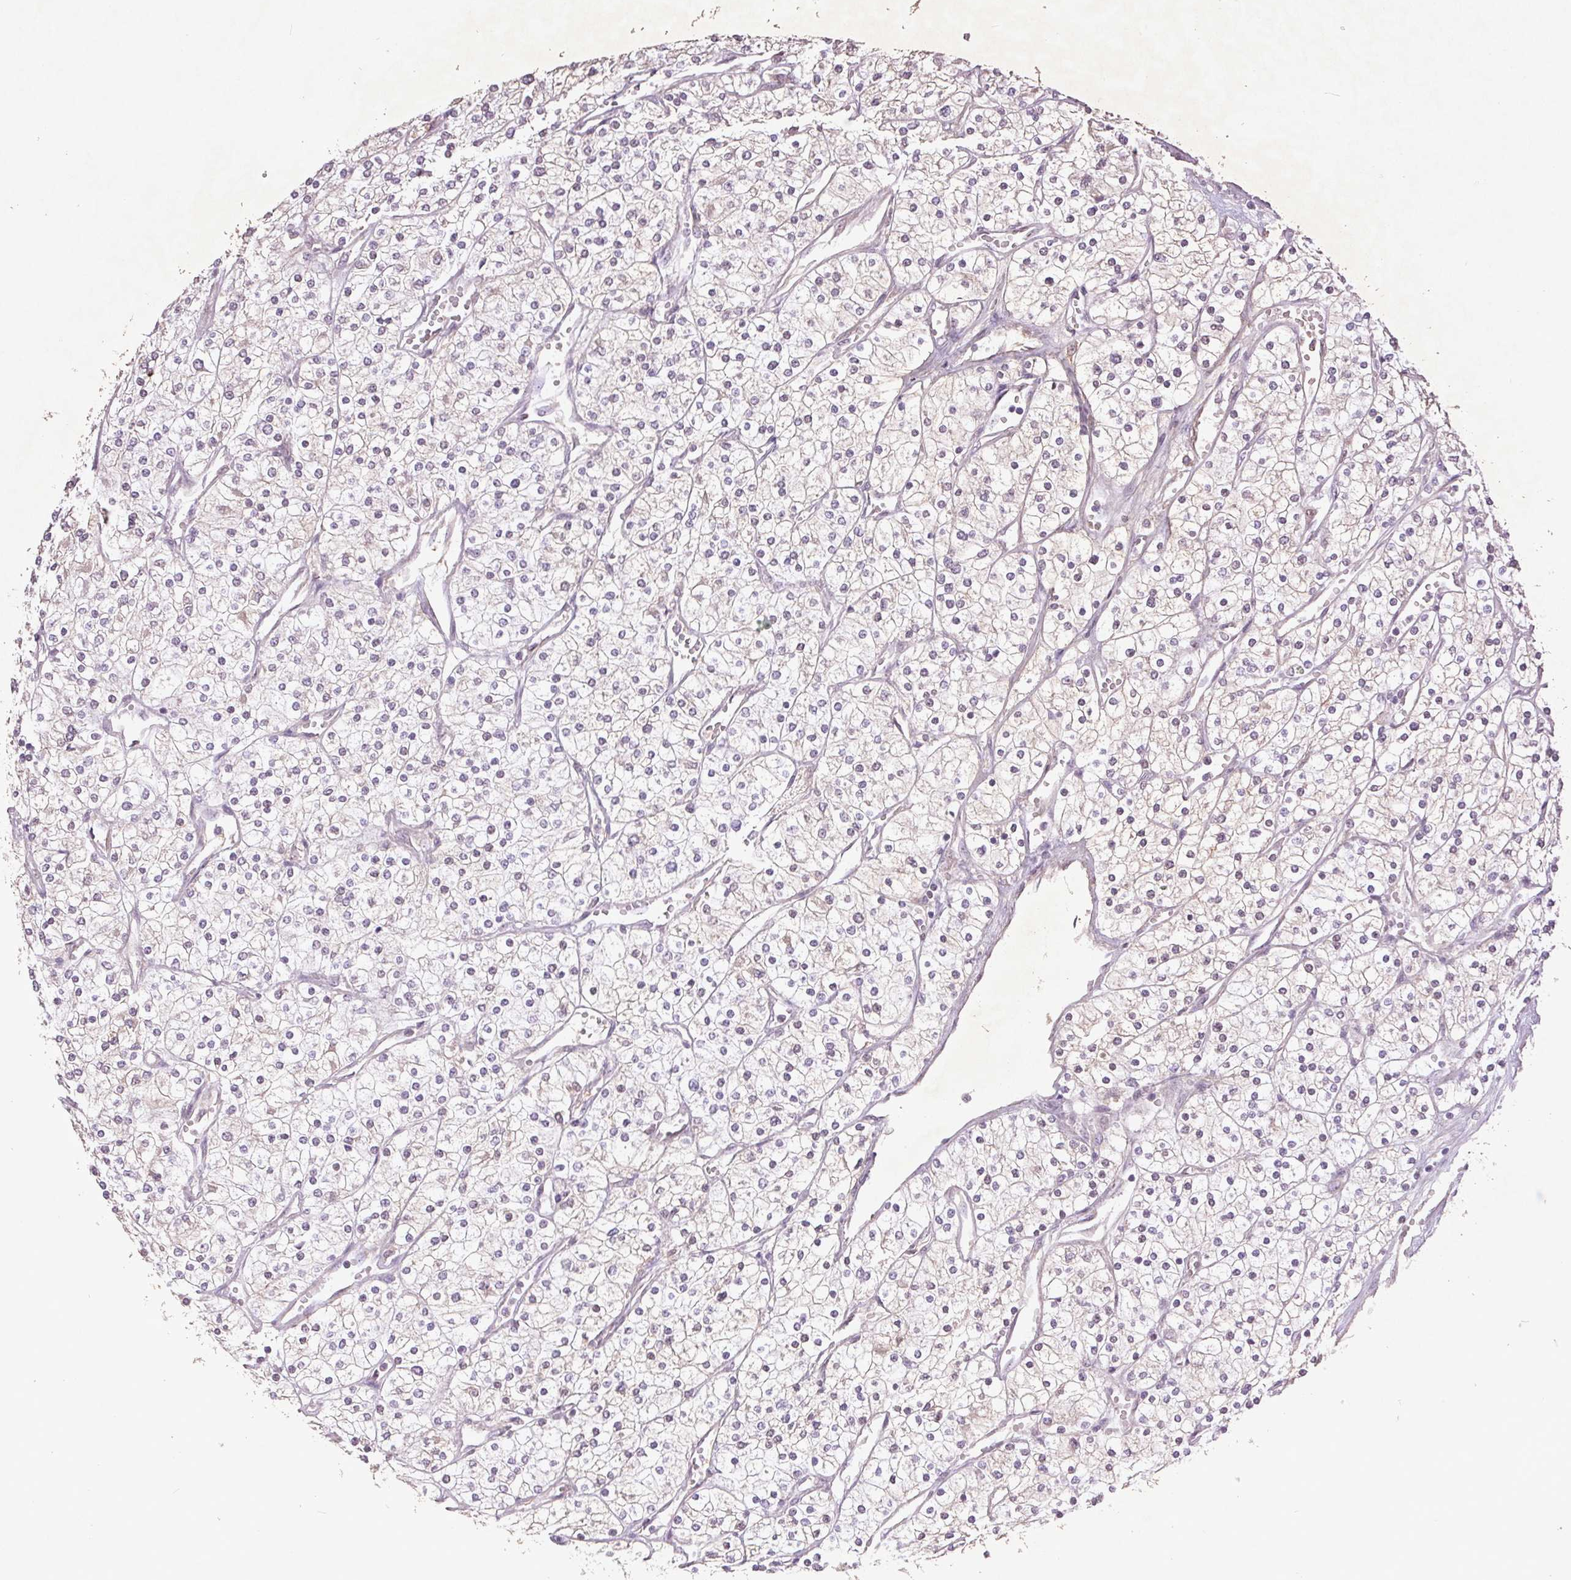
{"staining": {"intensity": "negative", "quantity": "none", "location": "none"}, "tissue": "renal cancer", "cell_type": "Tumor cells", "image_type": "cancer", "snomed": [{"axis": "morphology", "description": "Adenocarcinoma, NOS"}, {"axis": "topography", "description": "Kidney"}], "caption": "Immunohistochemistry (IHC) of human adenocarcinoma (renal) reveals no staining in tumor cells.", "gene": "FAM168B", "patient": {"sex": "male", "age": 80}}